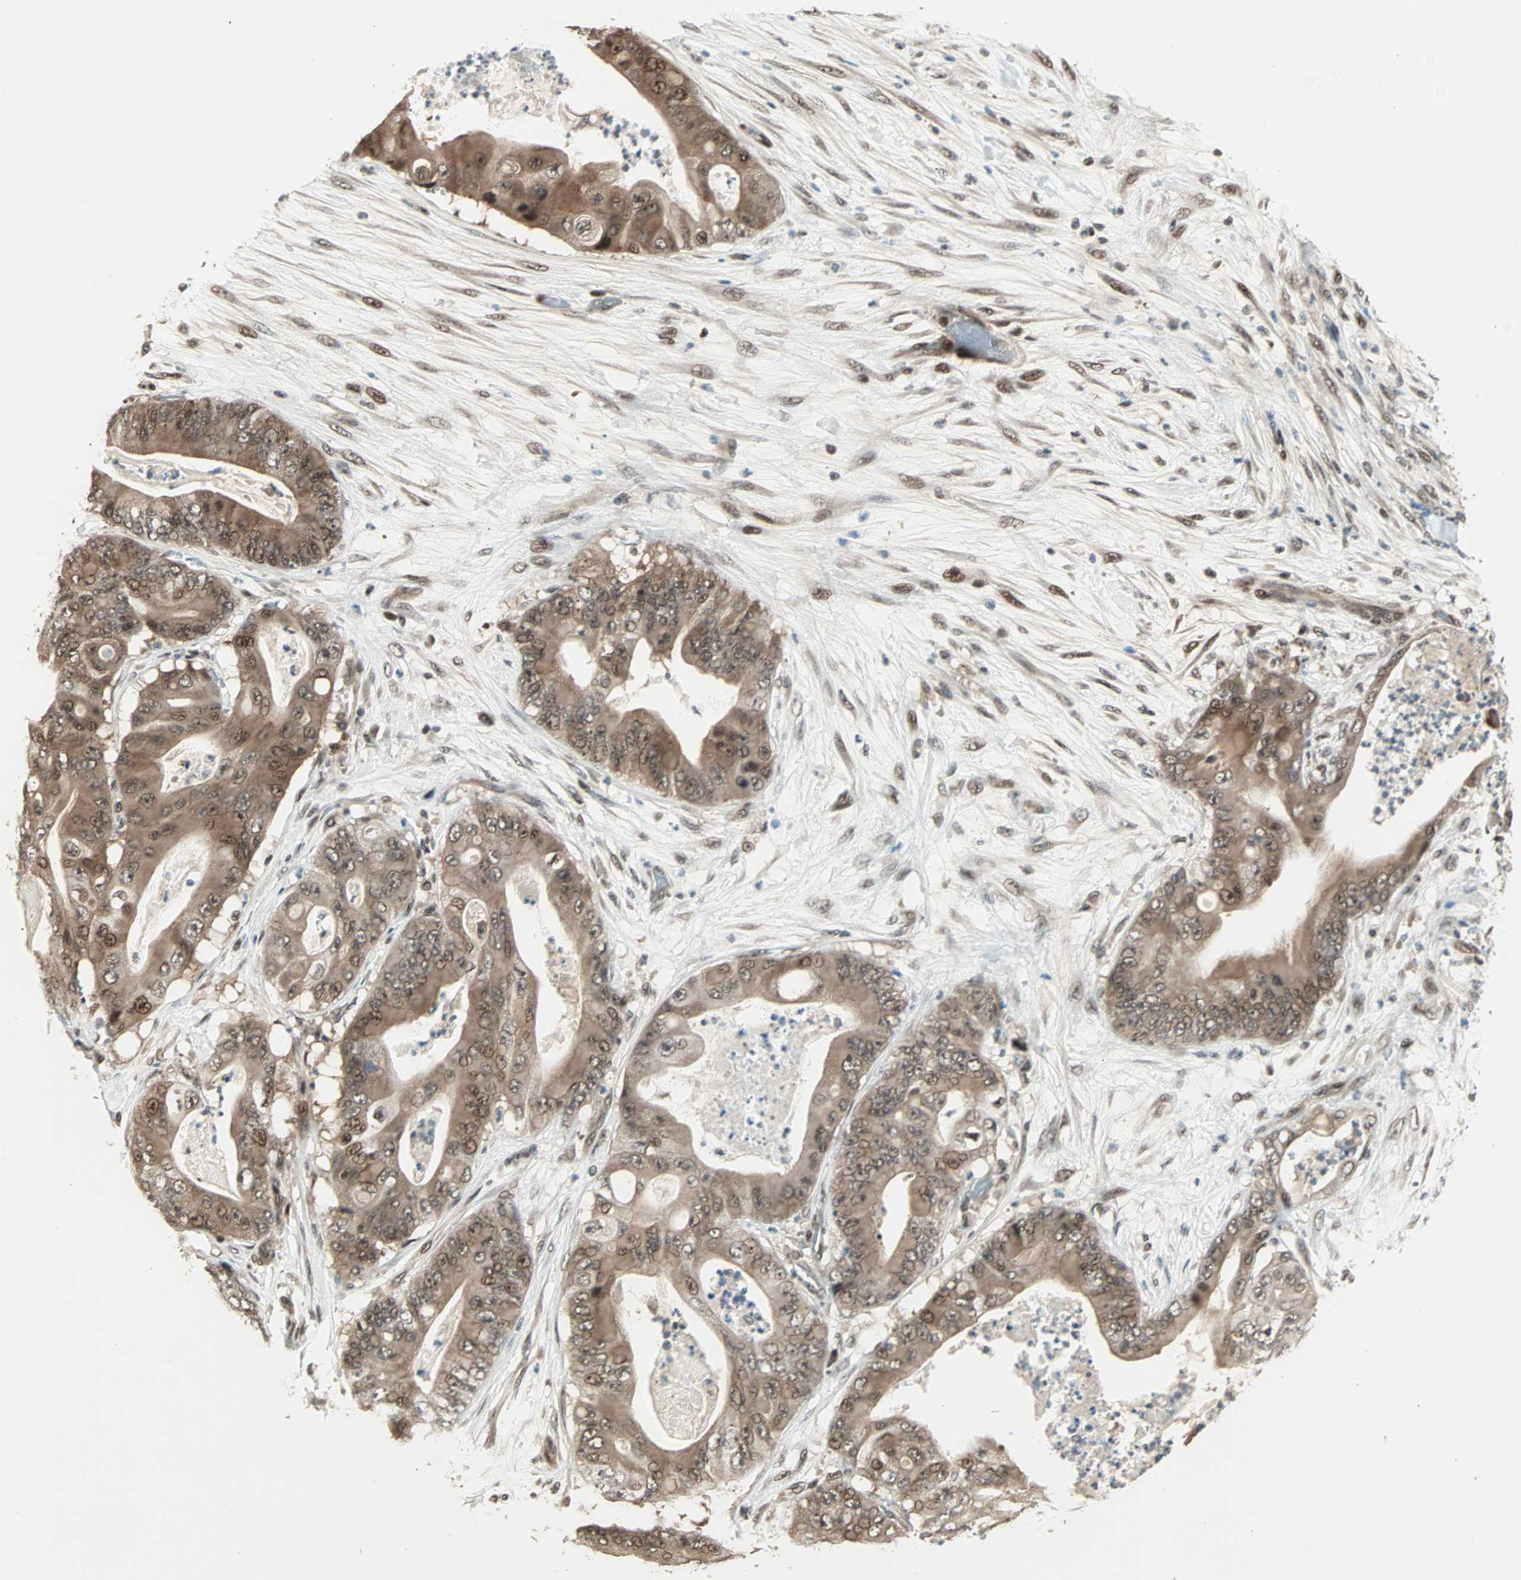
{"staining": {"intensity": "moderate", "quantity": ">75%", "location": "cytoplasmic/membranous,nuclear"}, "tissue": "stomach cancer", "cell_type": "Tumor cells", "image_type": "cancer", "snomed": [{"axis": "morphology", "description": "Adenocarcinoma, NOS"}, {"axis": "topography", "description": "Stomach"}], "caption": "This micrograph reveals IHC staining of human stomach cancer (adenocarcinoma), with medium moderate cytoplasmic/membranous and nuclear expression in about >75% of tumor cells.", "gene": "ZNF701", "patient": {"sex": "female", "age": 73}}